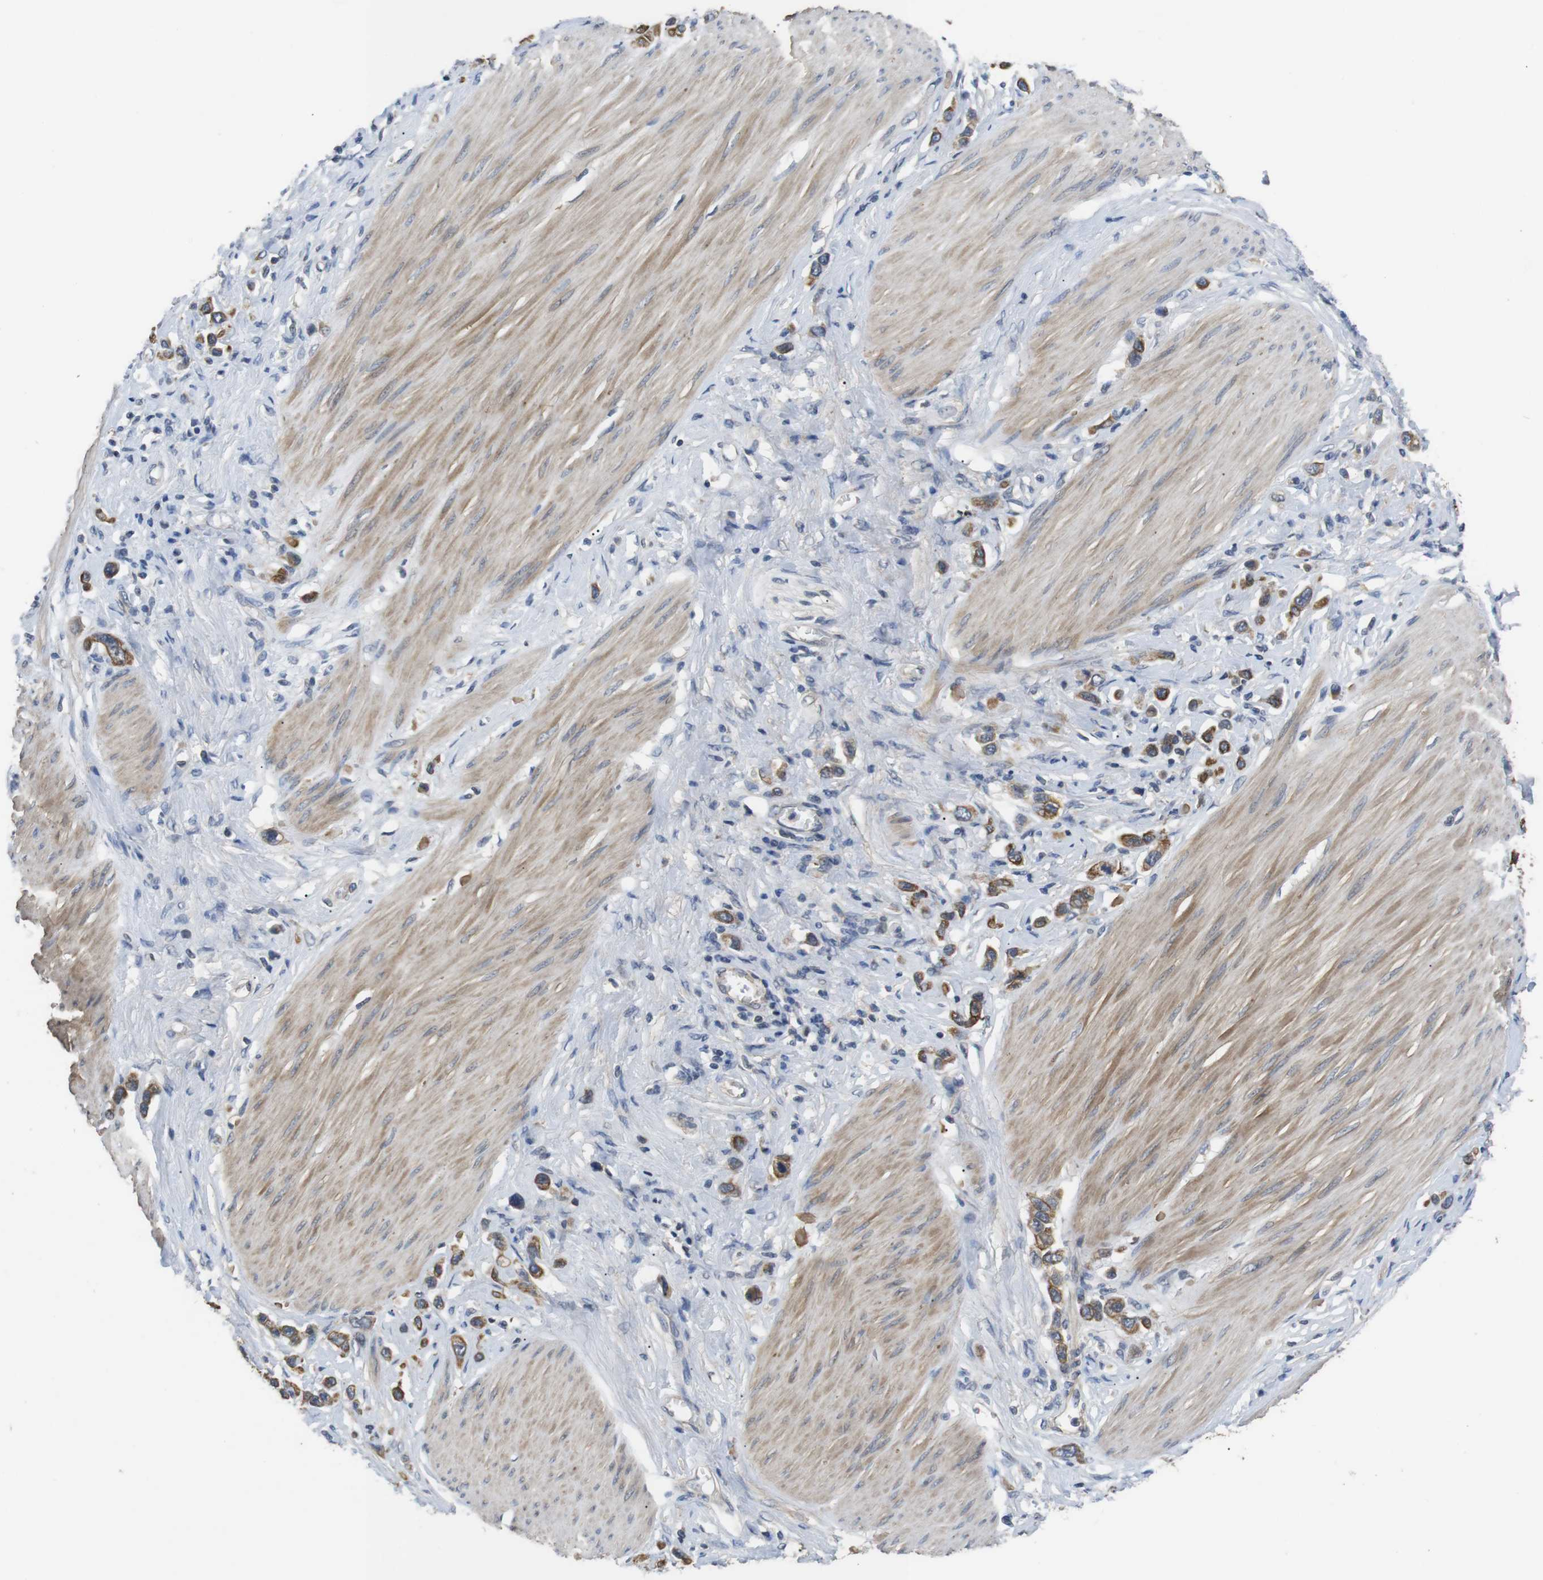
{"staining": {"intensity": "moderate", "quantity": "25%-75%", "location": "cytoplasmic/membranous"}, "tissue": "stomach cancer", "cell_type": "Tumor cells", "image_type": "cancer", "snomed": [{"axis": "morphology", "description": "Adenocarcinoma, NOS"}, {"axis": "topography", "description": "Stomach"}], "caption": "Immunohistochemical staining of human stomach cancer displays medium levels of moderate cytoplasmic/membranous staining in about 25%-75% of tumor cells. (IHC, brightfield microscopy, high magnification).", "gene": "ADGRL3", "patient": {"sex": "female", "age": 65}}